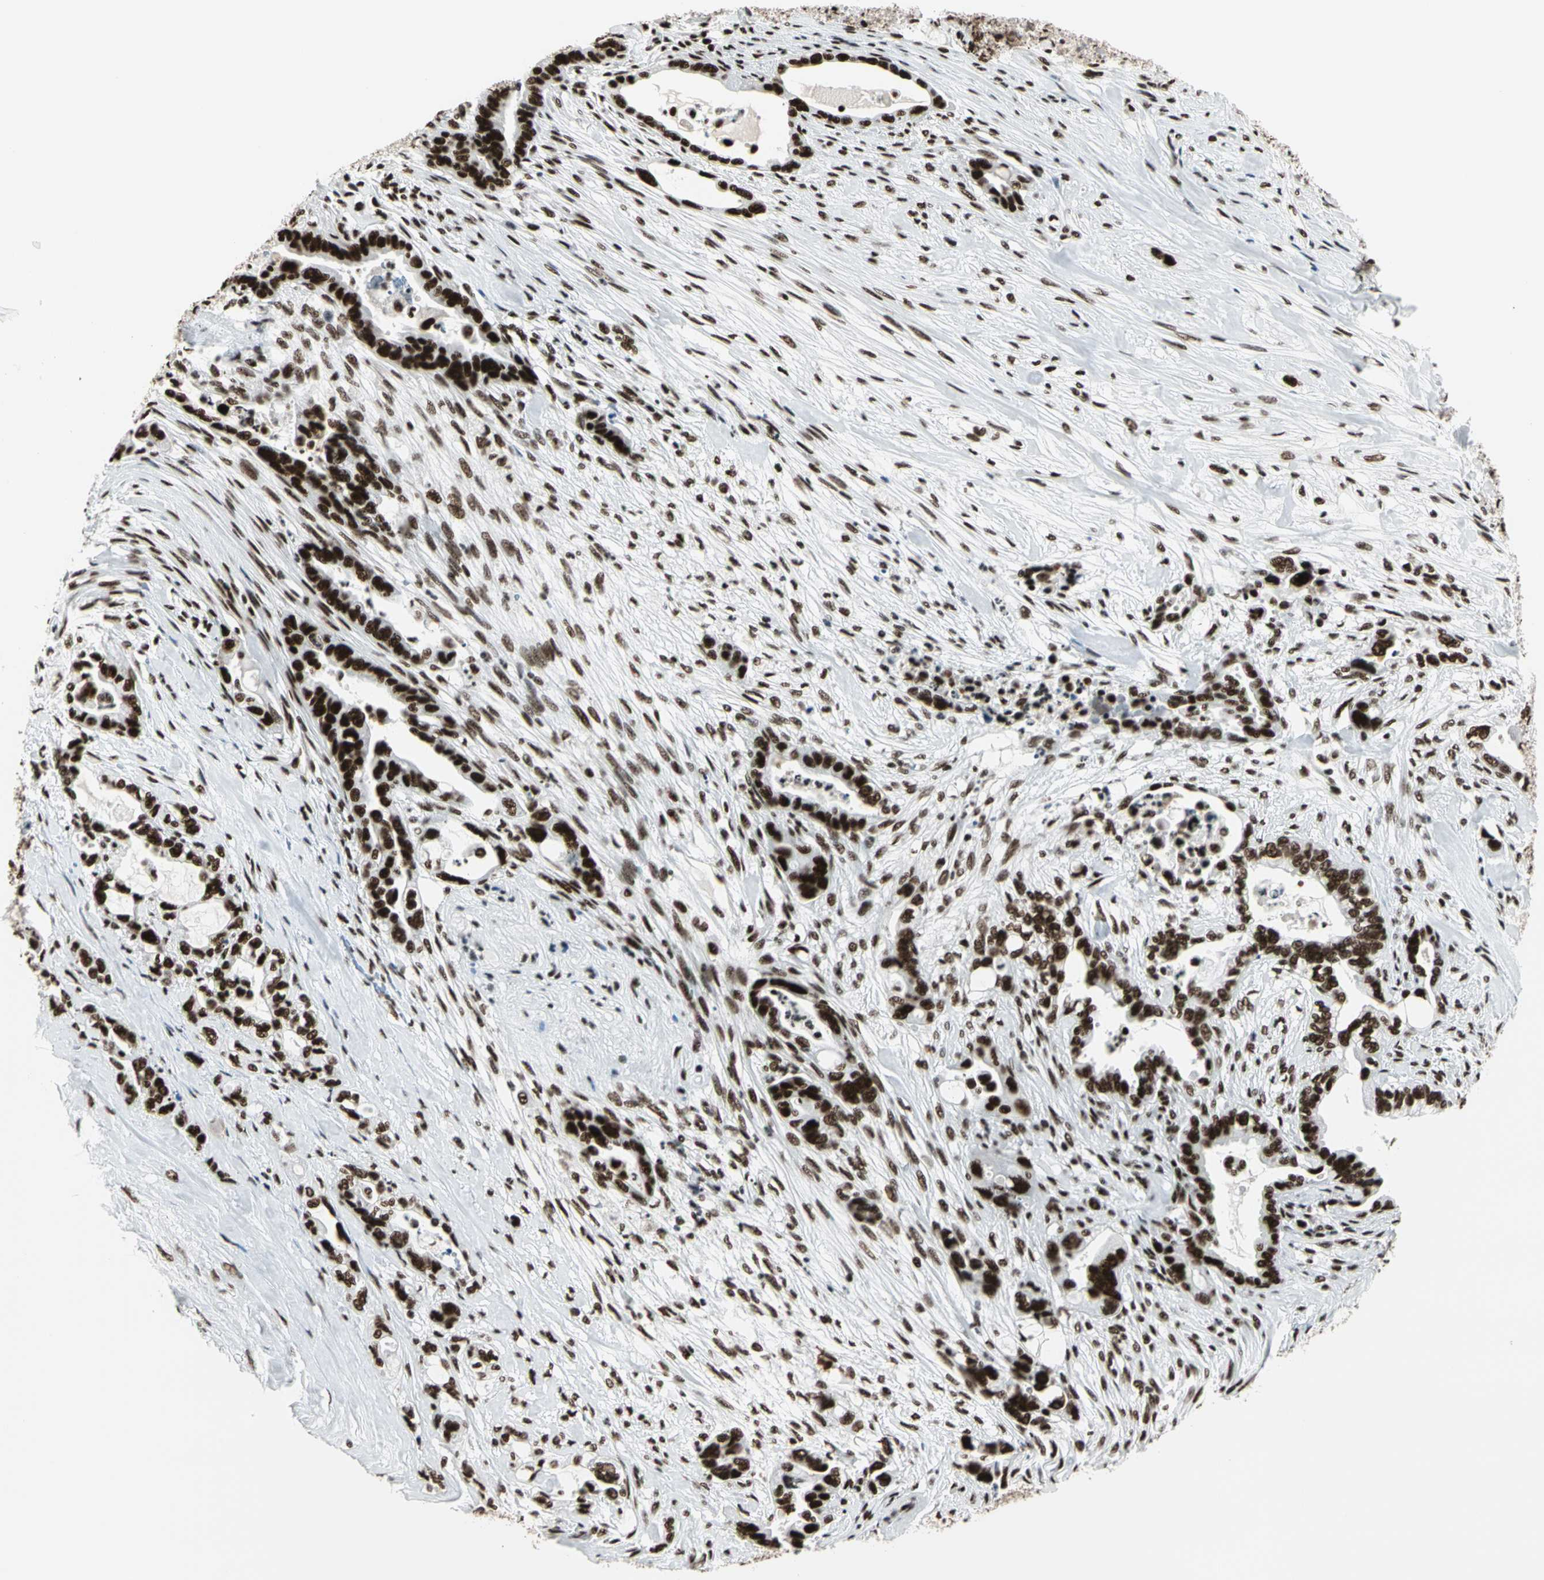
{"staining": {"intensity": "strong", "quantity": ">75%", "location": "nuclear"}, "tissue": "pancreatic cancer", "cell_type": "Tumor cells", "image_type": "cancer", "snomed": [{"axis": "morphology", "description": "Adenocarcinoma, NOS"}, {"axis": "topography", "description": "Pancreas"}], "caption": "Strong nuclear protein staining is seen in approximately >75% of tumor cells in adenocarcinoma (pancreatic).", "gene": "CCAR1", "patient": {"sex": "male", "age": 70}}